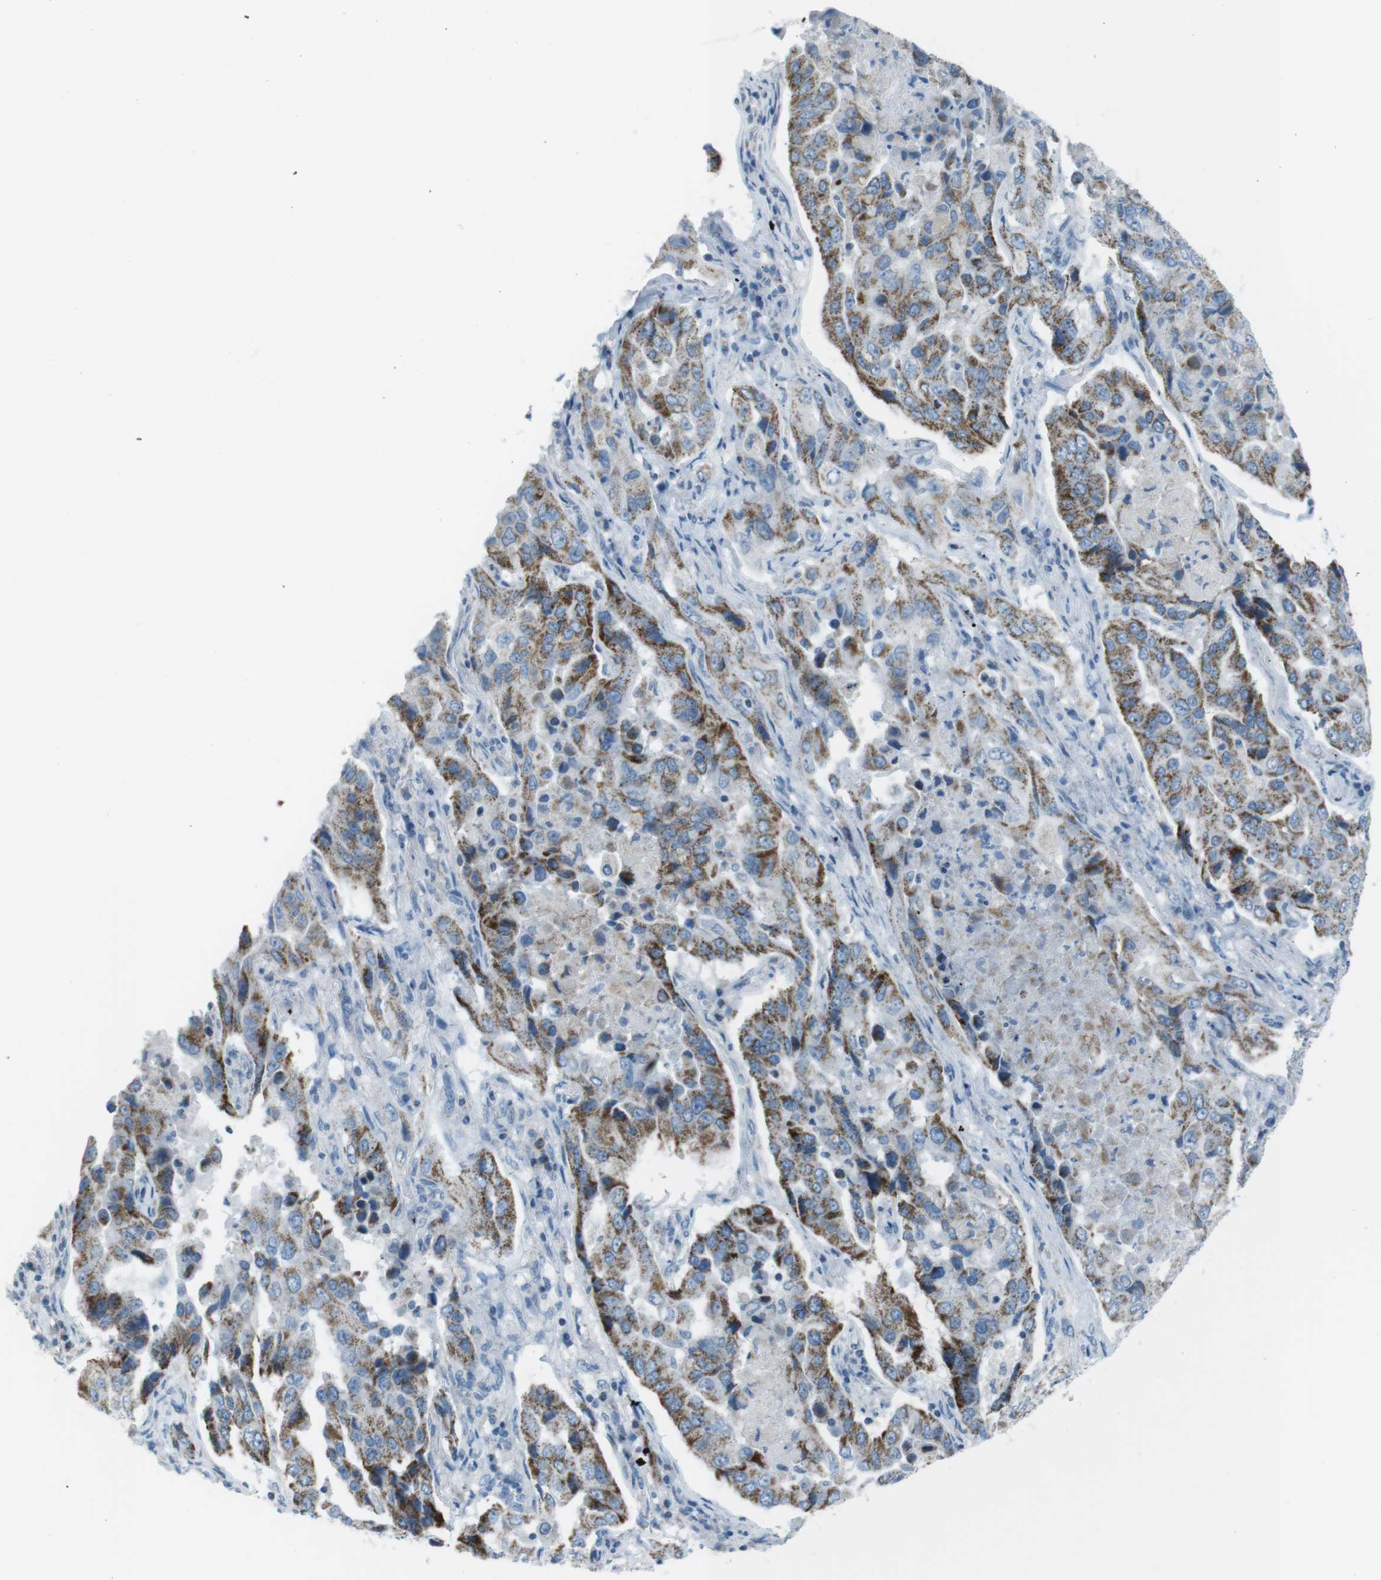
{"staining": {"intensity": "strong", "quantity": "25%-75%", "location": "cytoplasmic/membranous"}, "tissue": "lung cancer", "cell_type": "Tumor cells", "image_type": "cancer", "snomed": [{"axis": "morphology", "description": "Adenocarcinoma, NOS"}, {"axis": "topography", "description": "Lung"}], "caption": "About 25%-75% of tumor cells in adenocarcinoma (lung) reveal strong cytoplasmic/membranous protein staining as visualized by brown immunohistochemical staining.", "gene": "DNAJA3", "patient": {"sex": "female", "age": 65}}